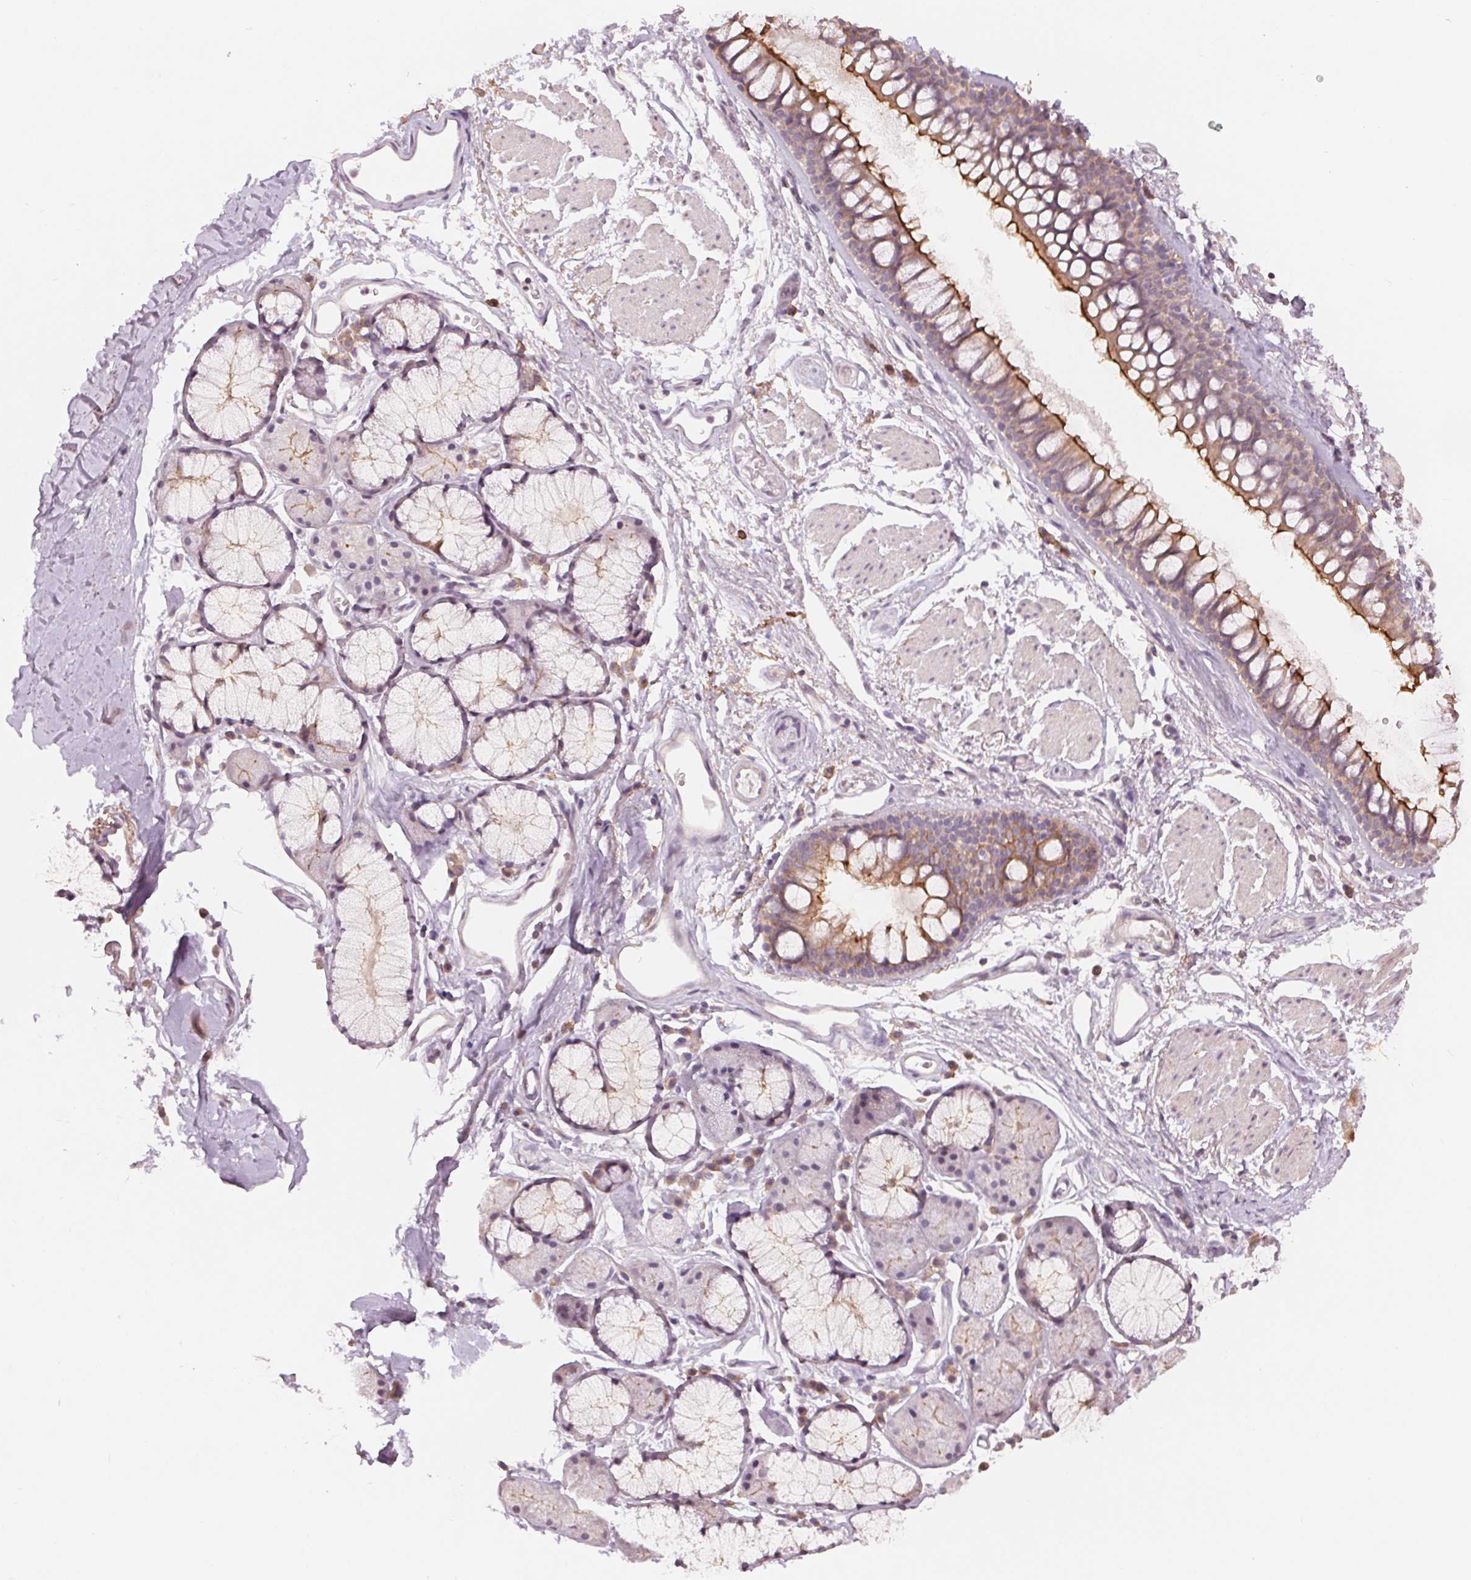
{"staining": {"intensity": "negative", "quantity": "none", "location": "none"}, "tissue": "adipose tissue", "cell_type": "Adipocytes", "image_type": "normal", "snomed": [{"axis": "morphology", "description": "Normal tissue, NOS"}, {"axis": "topography", "description": "Cartilage tissue"}, {"axis": "topography", "description": "Bronchus"}], "caption": "Immunohistochemistry of benign human adipose tissue displays no staining in adipocytes.", "gene": "VTCN1", "patient": {"sex": "female", "age": 79}}